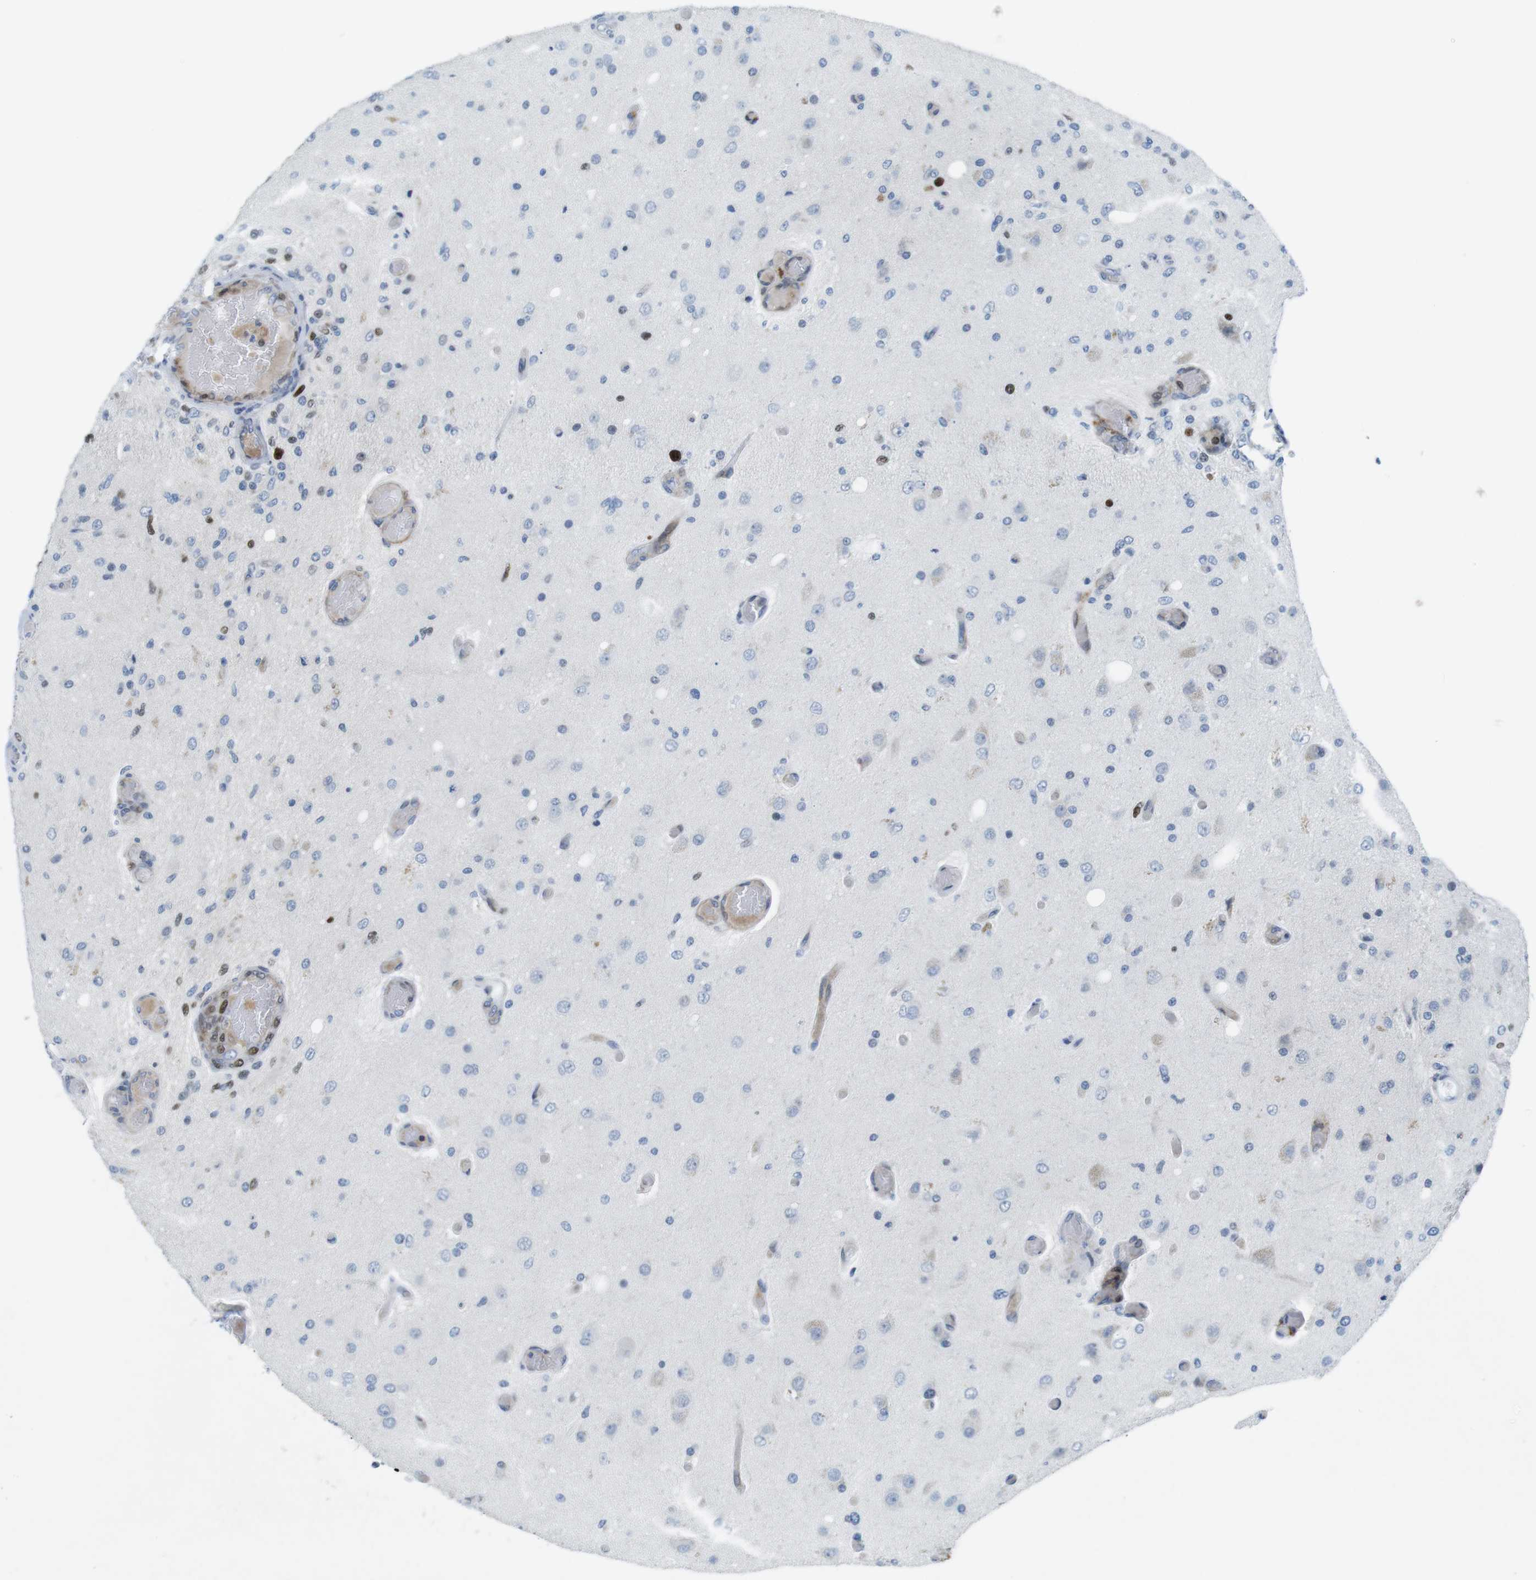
{"staining": {"intensity": "strong", "quantity": "<25%", "location": "nuclear"}, "tissue": "glioma", "cell_type": "Tumor cells", "image_type": "cancer", "snomed": [{"axis": "morphology", "description": "Normal tissue, NOS"}, {"axis": "morphology", "description": "Glioma, malignant, High grade"}, {"axis": "topography", "description": "Cerebral cortex"}], "caption": "A histopathology image showing strong nuclear positivity in approximately <25% of tumor cells in malignant glioma (high-grade), as visualized by brown immunohistochemical staining.", "gene": "CHAF1A", "patient": {"sex": "male", "age": 77}}